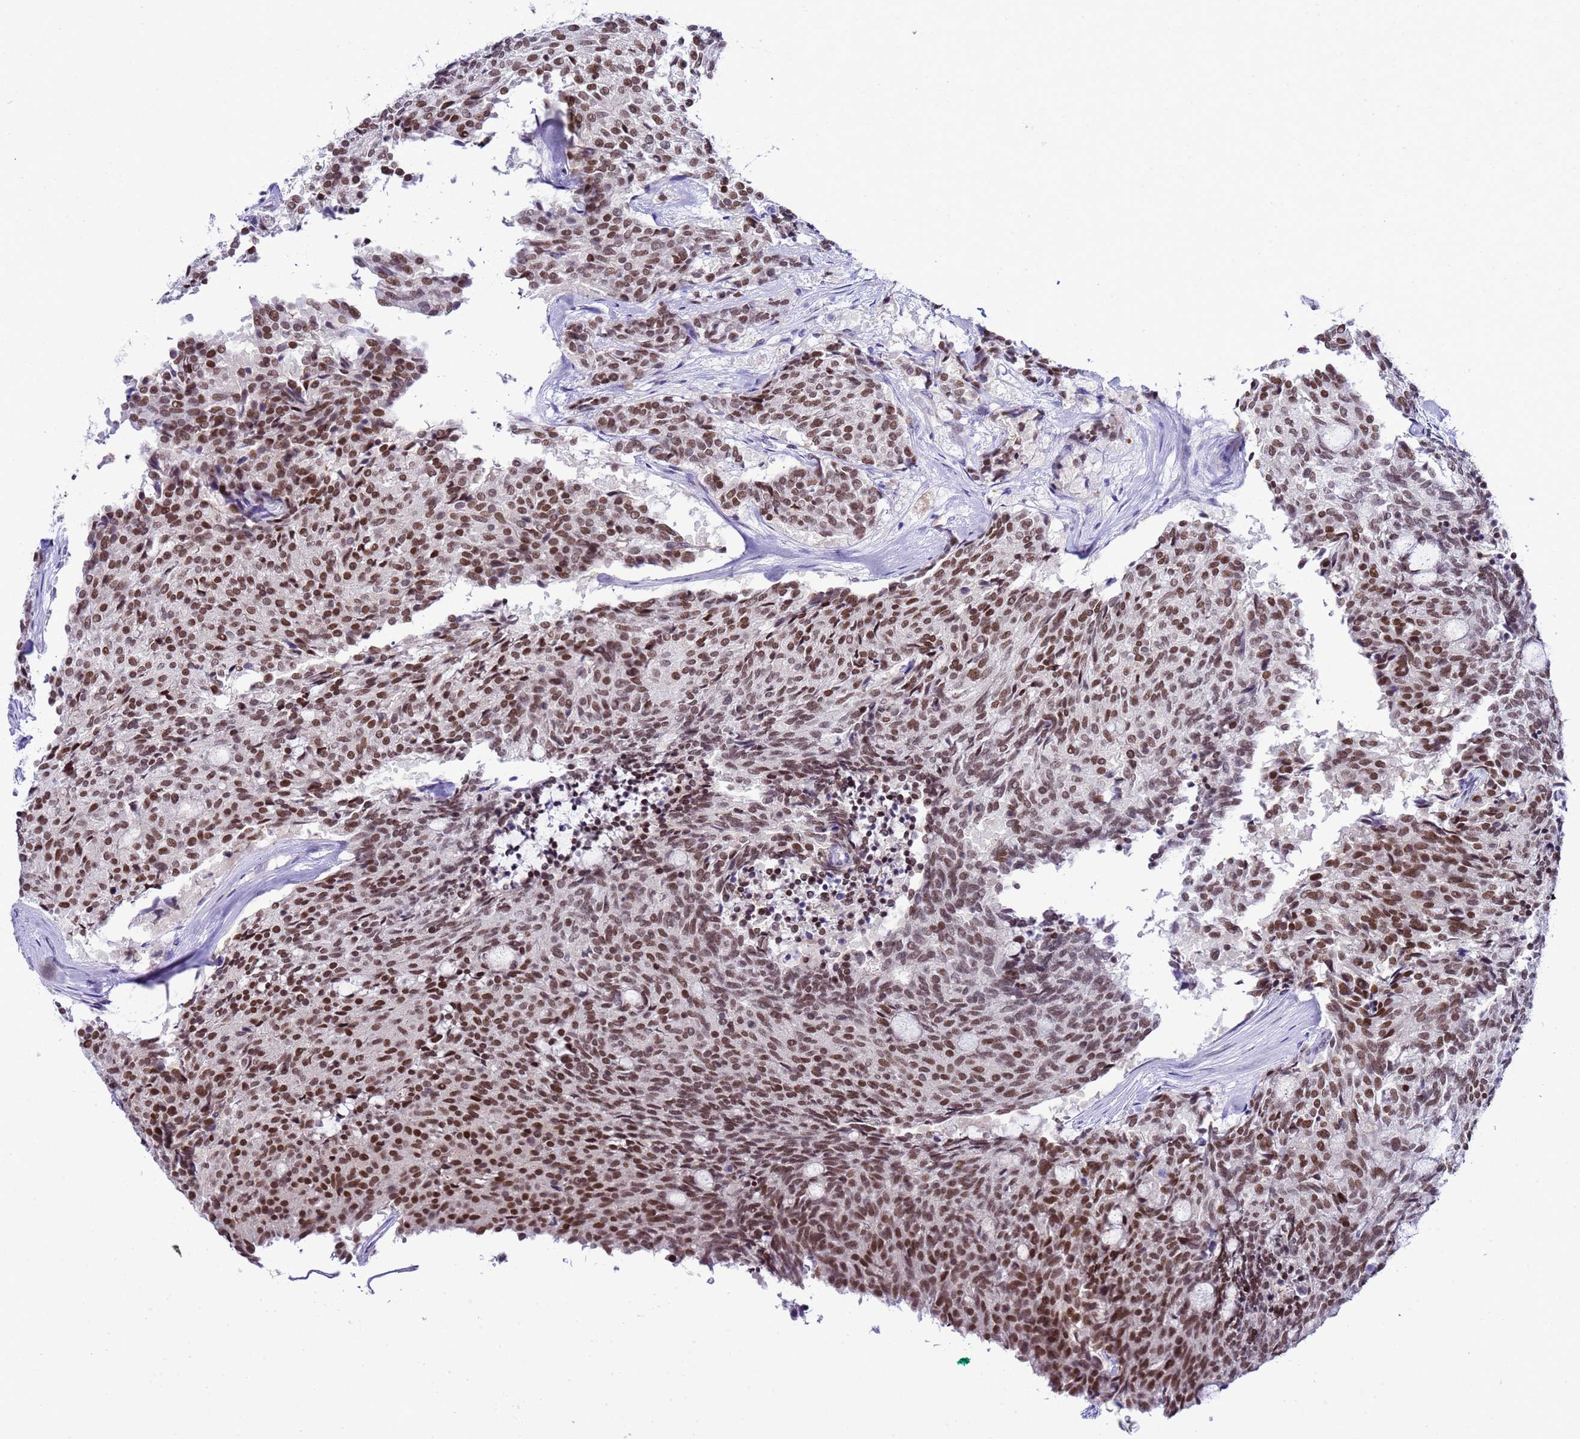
{"staining": {"intensity": "moderate", "quantity": "25%-75%", "location": "nuclear"}, "tissue": "carcinoid", "cell_type": "Tumor cells", "image_type": "cancer", "snomed": [{"axis": "morphology", "description": "Carcinoid, malignant, NOS"}, {"axis": "topography", "description": "Pancreas"}], "caption": "Immunohistochemistry (IHC) (DAB (3,3'-diaminobenzidine)) staining of carcinoid exhibits moderate nuclear protein expression in approximately 25%-75% of tumor cells.", "gene": "BCL7A", "patient": {"sex": "female", "age": 54}}